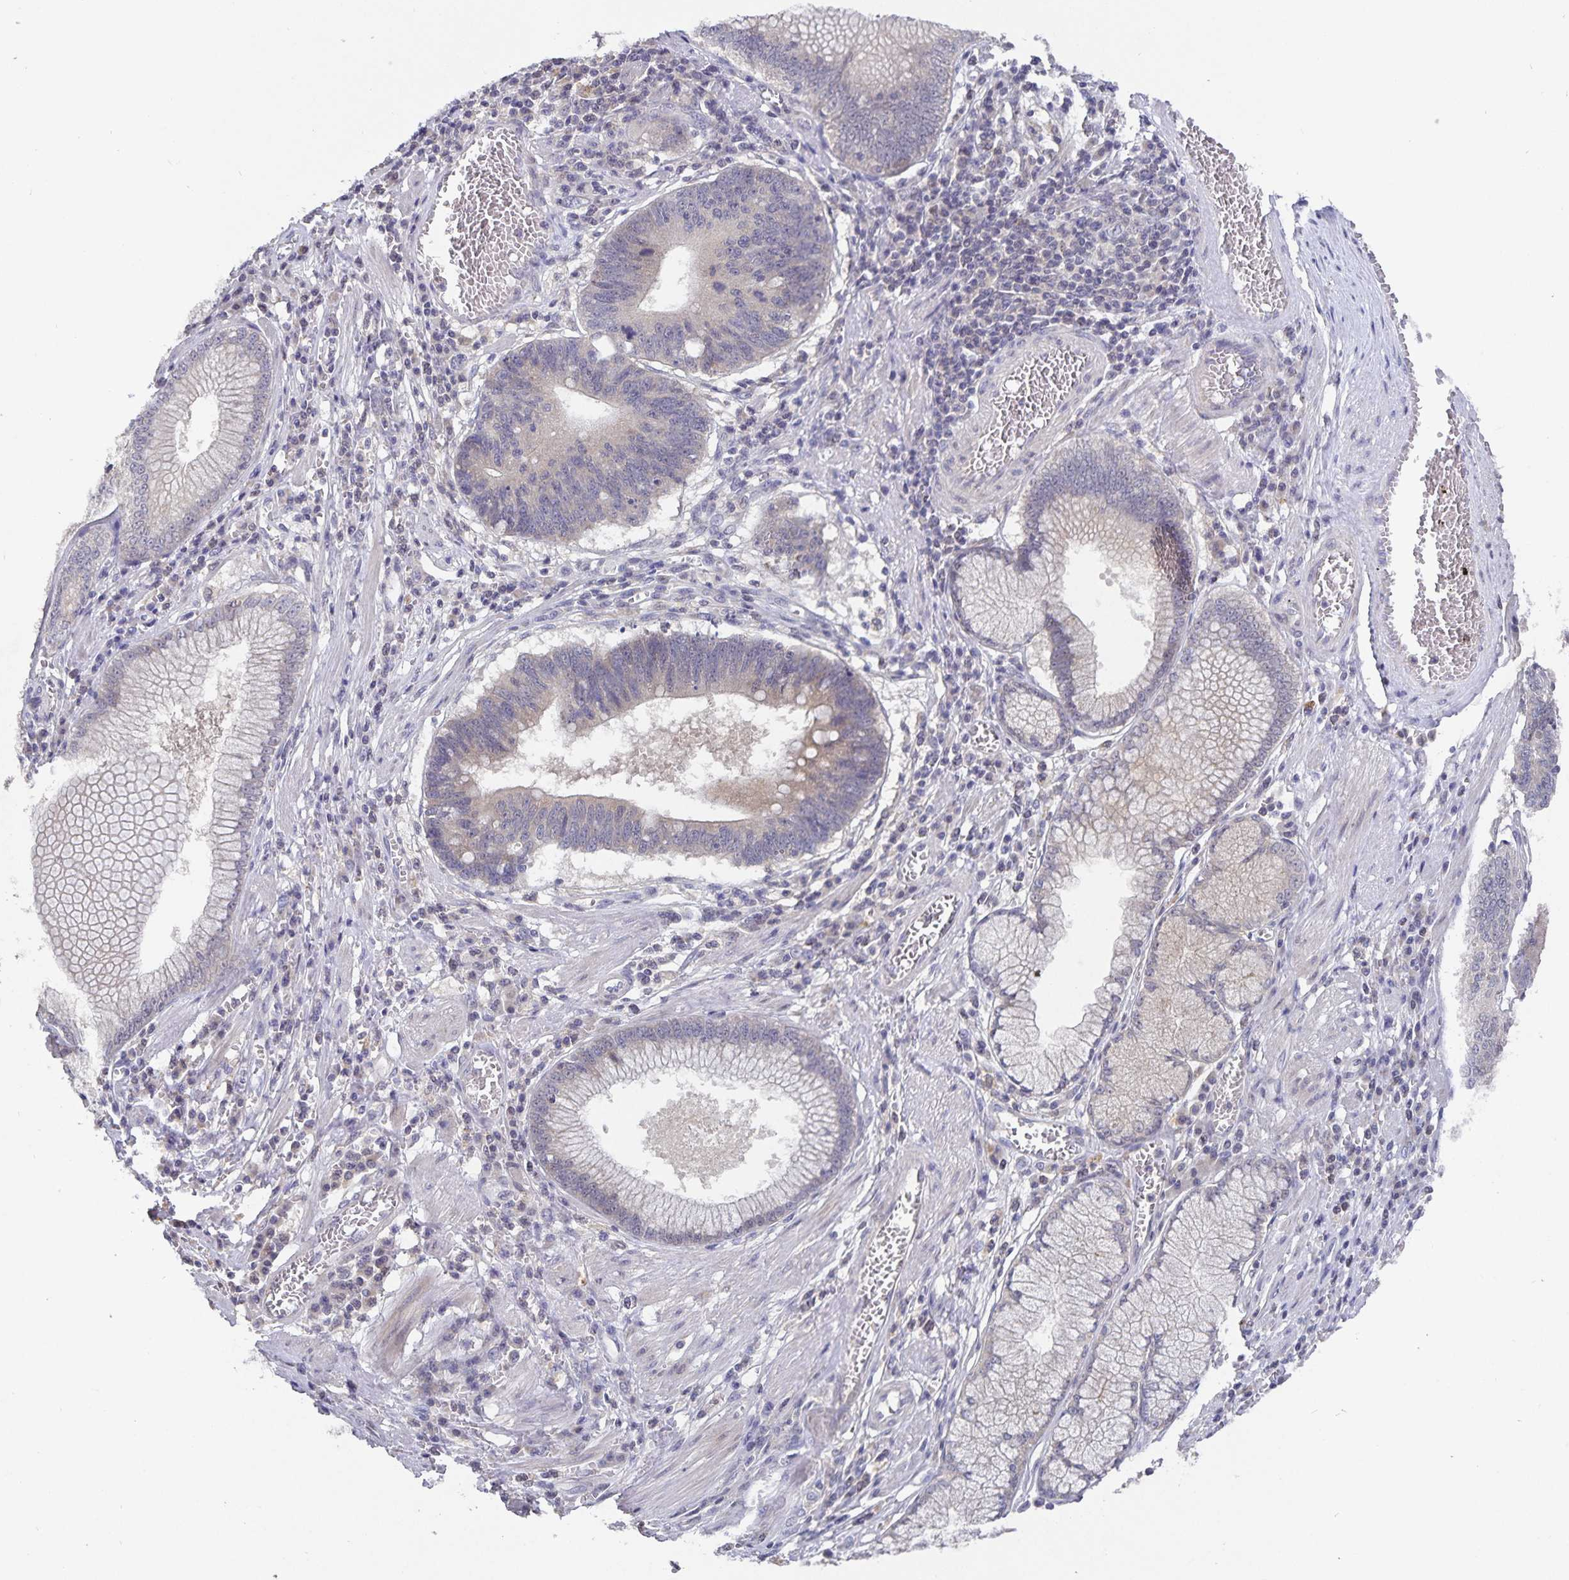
{"staining": {"intensity": "weak", "quantity": "<25%", "location": "cytoplasmic/membranous"}, "tissue": "stomach cancer", "cell_type": "Tumor cells", "image_type": "cancer", "snomed": [{"axis": "morphology", "description": "Adenocarcinoma, NOS"}, {"axis": "topography", "description": "Stomach"}], "caption": "Immunohistochemistry (IHC) of stomach cancer displays no positivity in tumor cells.", "gene": "HEPN1", "patient": {"sex": "male", "age": 59}}